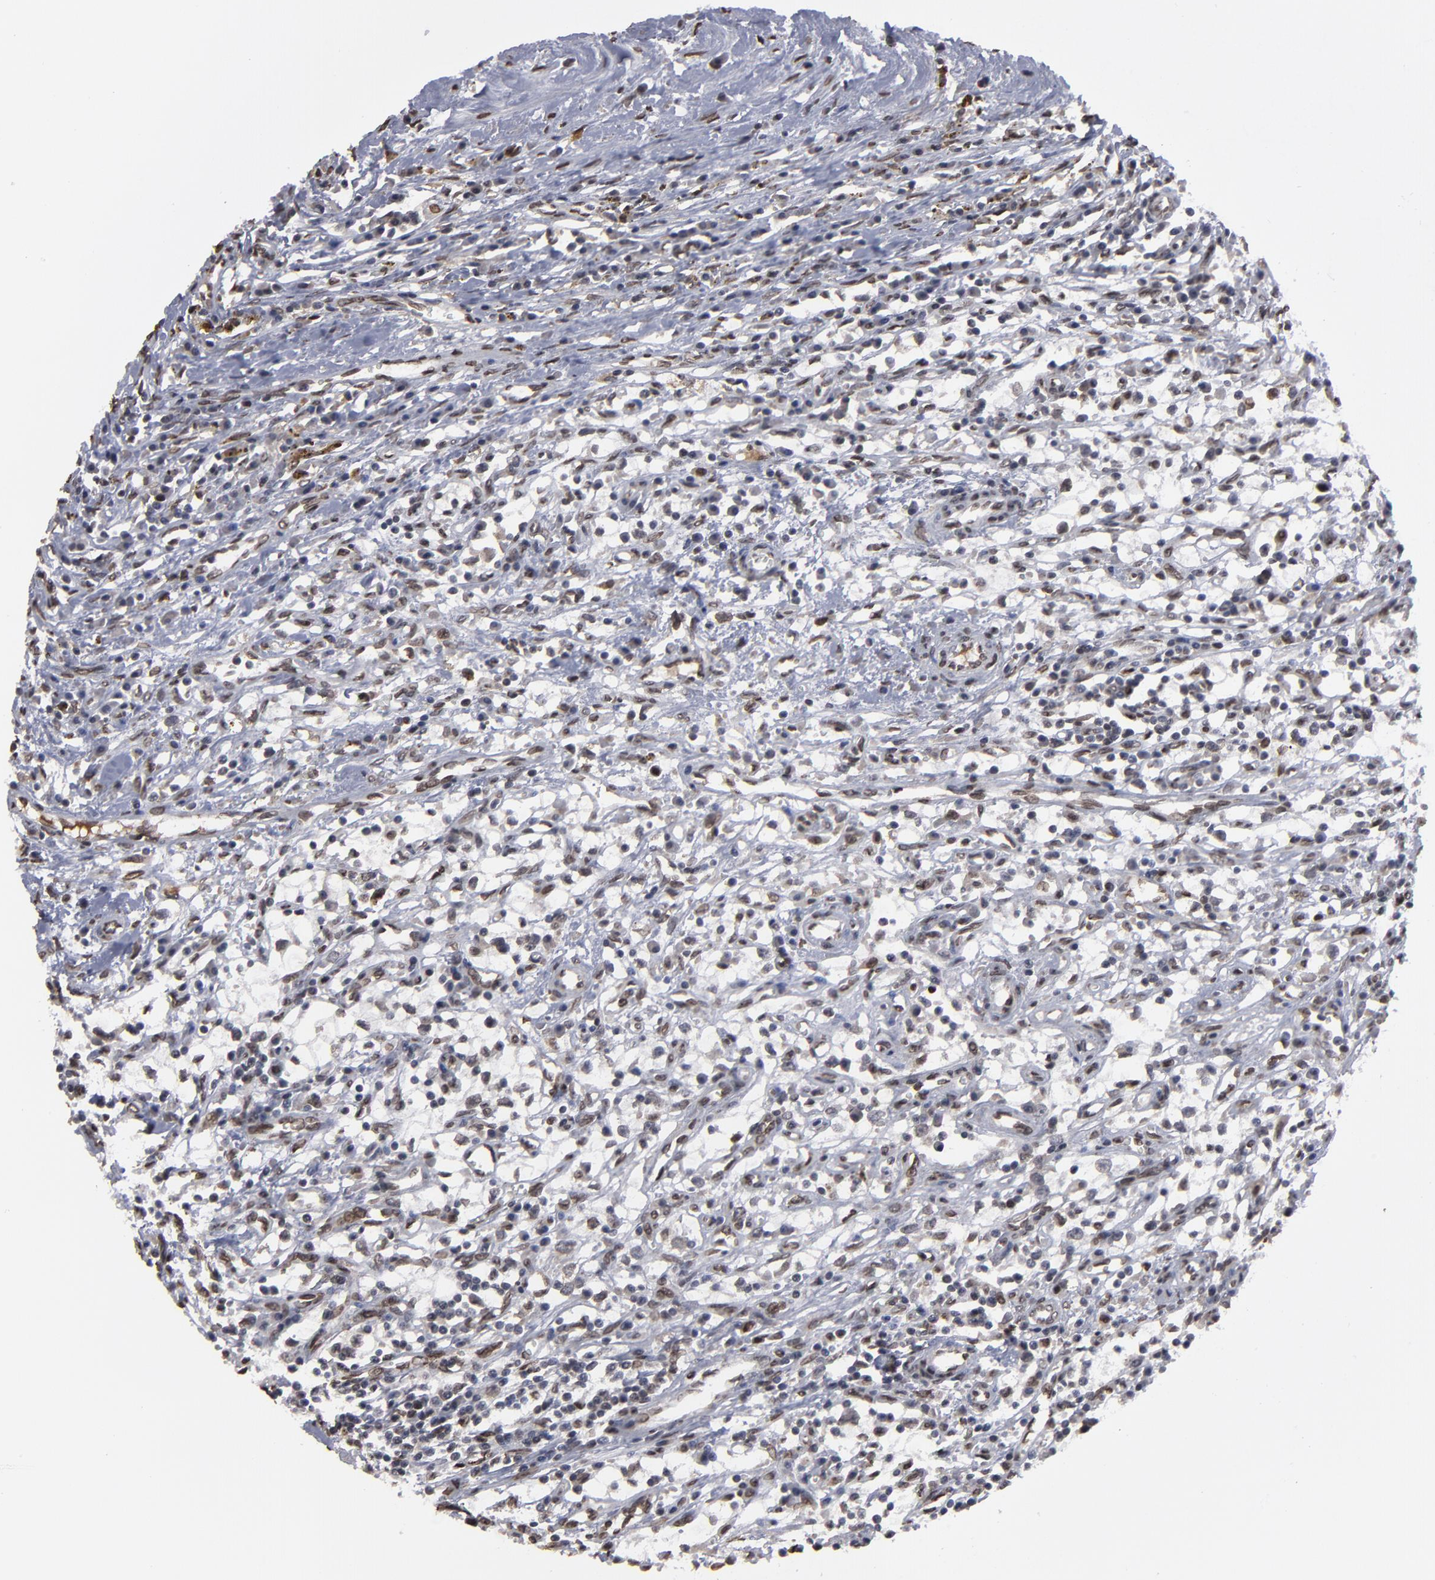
{"staining": {"intensity": "weak", "quantity": "<25%", "location": "nuclear"}, "tissue": "renal cancer", "cell_type": "Tumor cells", "image_type": "cancer", "snomed": [{"axis": "morphology", "description": "Adenocarcinoma, NOS"}, {"axis": "topography", "description": "Kidney"}], "caption": "The histopathology image shows no significant expression in tumor cells of renal cancer (adenocarcinoma).", "gene": "BAZ1A", "patient": {"sex": "male", "age": 82}}